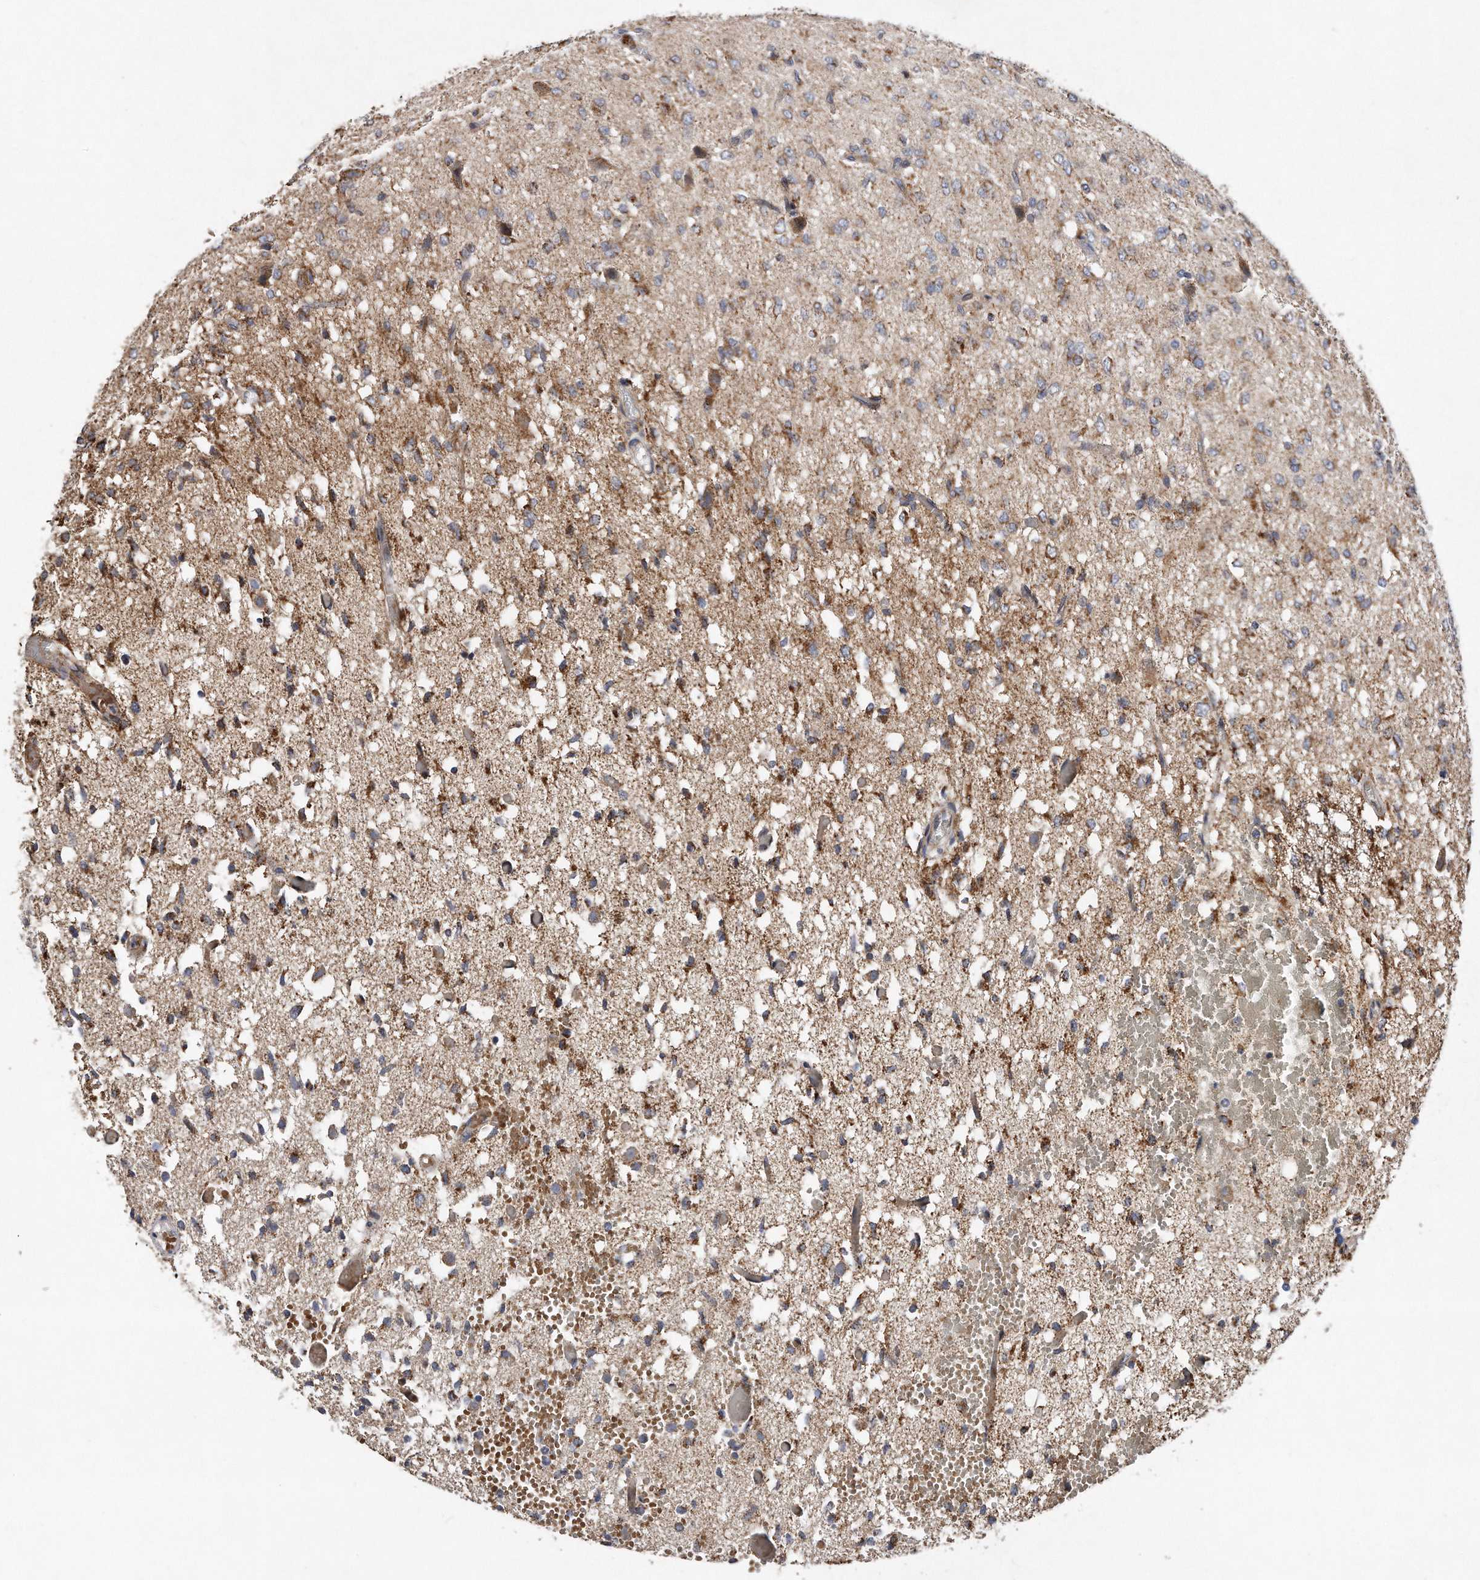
{"staining": {"intensity": "weak", "quantity": ">75%", "location": "cytoplasmic/membranous"}, "tissue": "glioma", "cell_type": "Tumor cells", "image_type": "cancer", "snomed": [{"axis": "morphology", "description": "Glioma, malignant, High grade"}, {"axis": "topography", "description": "Brain"}], "caption": "The image demonstrates immunohistochemical staining of malignant high-grade glioma. There is weak cytoplasmic/membranous staining is identified in about >75% of tumor cells. Using DAB (3,3'-diaminobenzidine) (brown) and hematoxylin (blue) stains, captured at high magnification using brightfield microscopy.", "gene": "PPP5C", "patient": {"sex": "female", "age": 59}}